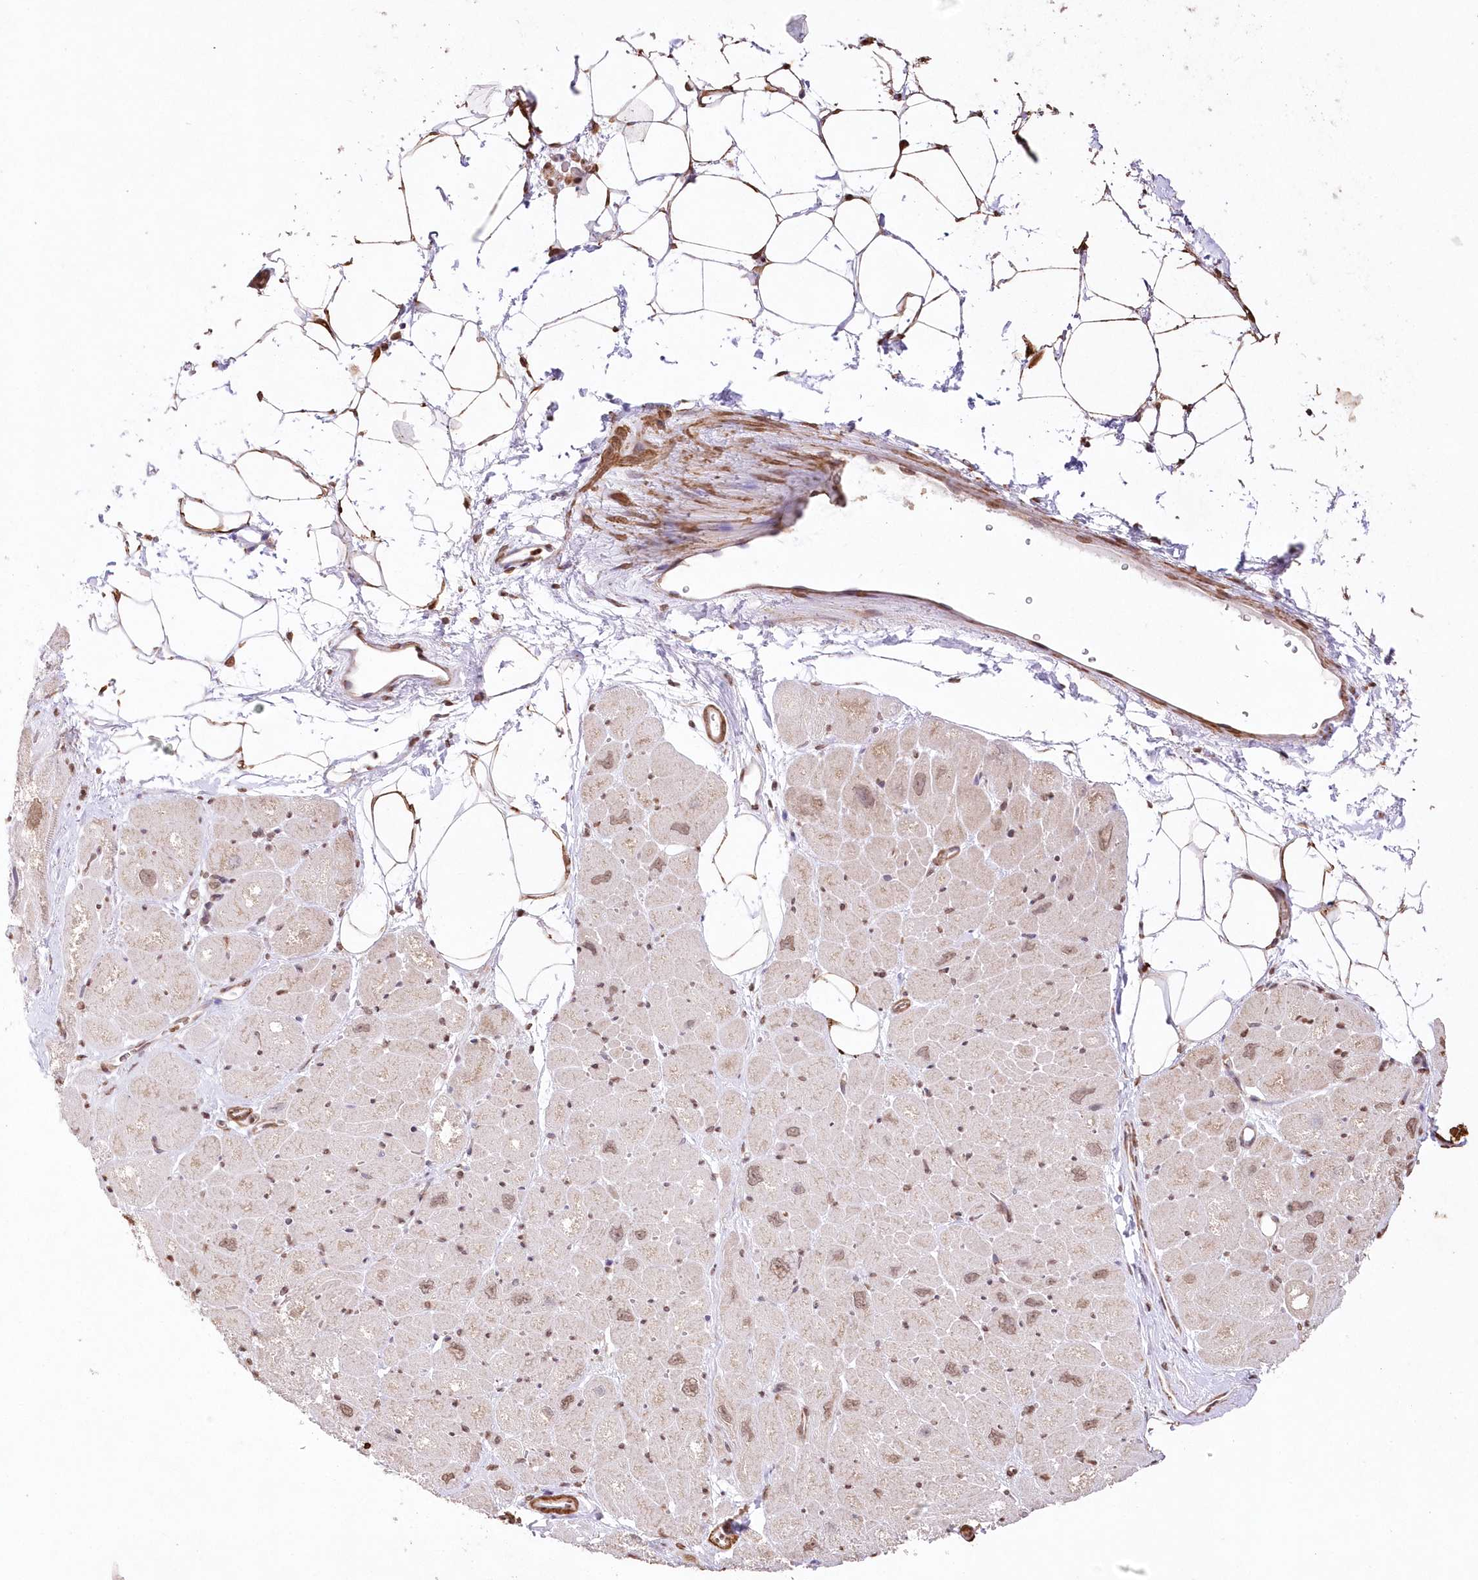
{"staining": {"intensity": "moderate", "quantity": "25%-75%", "location": "cytoplasmic/membranous,nuclear"}, "tissue": "heart muscle", "cell_type": "Cardiomyocytes", "image_type": "normal", "snomed": [{"axis": "morphology", "description": "Normal tissue, NOS"}, {"axis": "topography", "description": "Heart"}], "caption": "Heart muscle stained for a protein (brown) exhibits moderate cytoplasmic/membranous,nuclear positive positivity in approximately 25%-75% of cardiomyocytes.", "gene": "ENSG00000275740", "patient": {"sex": "male", "age": 50}}